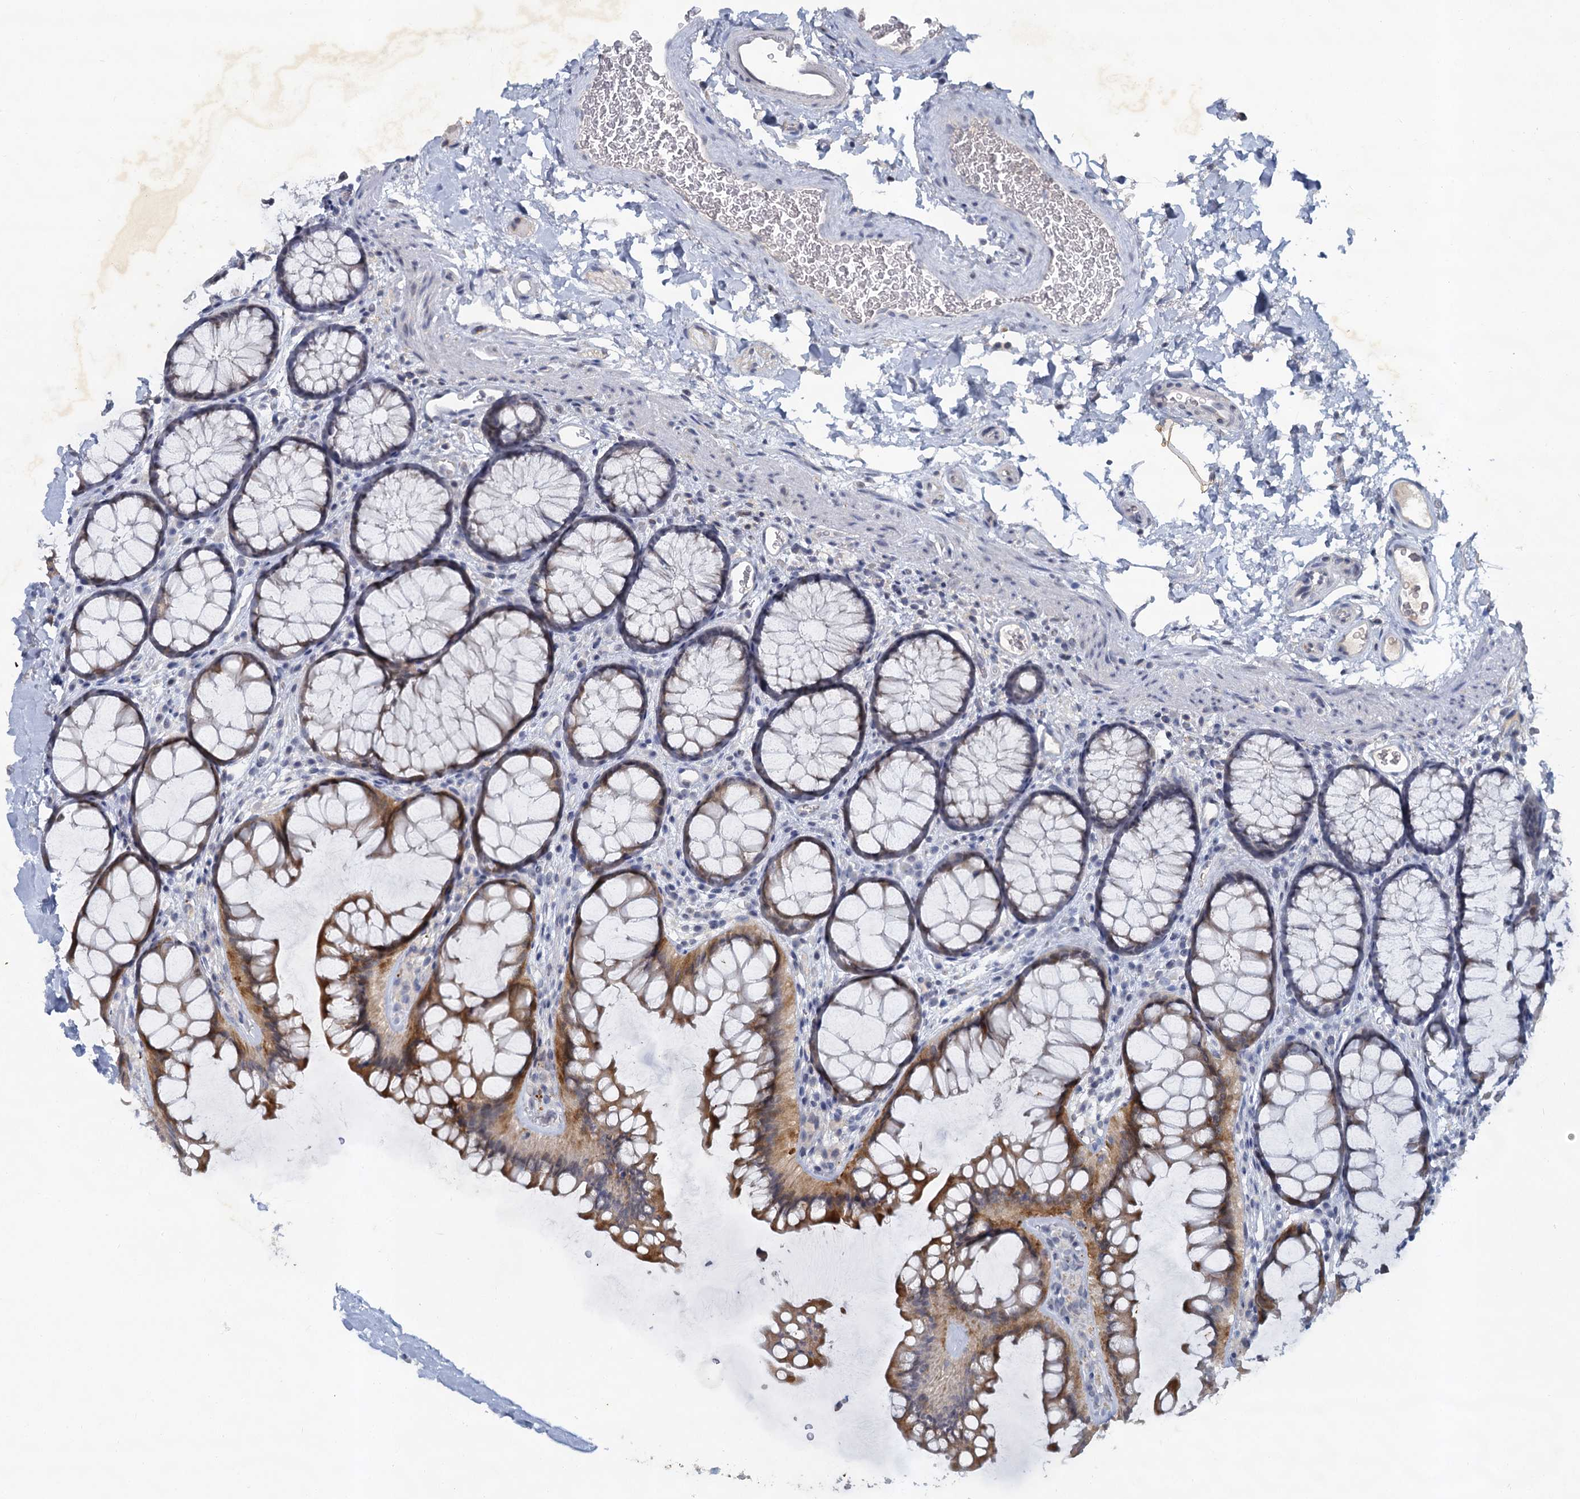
{"staining": {"intensity": "weak", "quantity": "25%-75%", "location": "cytoplasmic/membranous"}, "tissue": "colon", "cell_type": "Endothelial cells", "image_type": "normal", "snomed": [{"axis": "morphology", "description": "Normal tissue, NOS"}, {"axis": "topography", "description": "Colon"}], "caption": "Unremarkable colon reveals weak cytoplasmic/membranous expression in approximately 25%-75% of endothelial cells, visualized by immunohistochemistry. The staining was performed using DAB (3,3'-diaminobenzidine) to visualize the protein expression in brown, while the nuclei were stained in blue with hematoxylin (Magnification: 20x).", "gene": "MUCL1", "patient": {"sex": "female", "age": 82}}